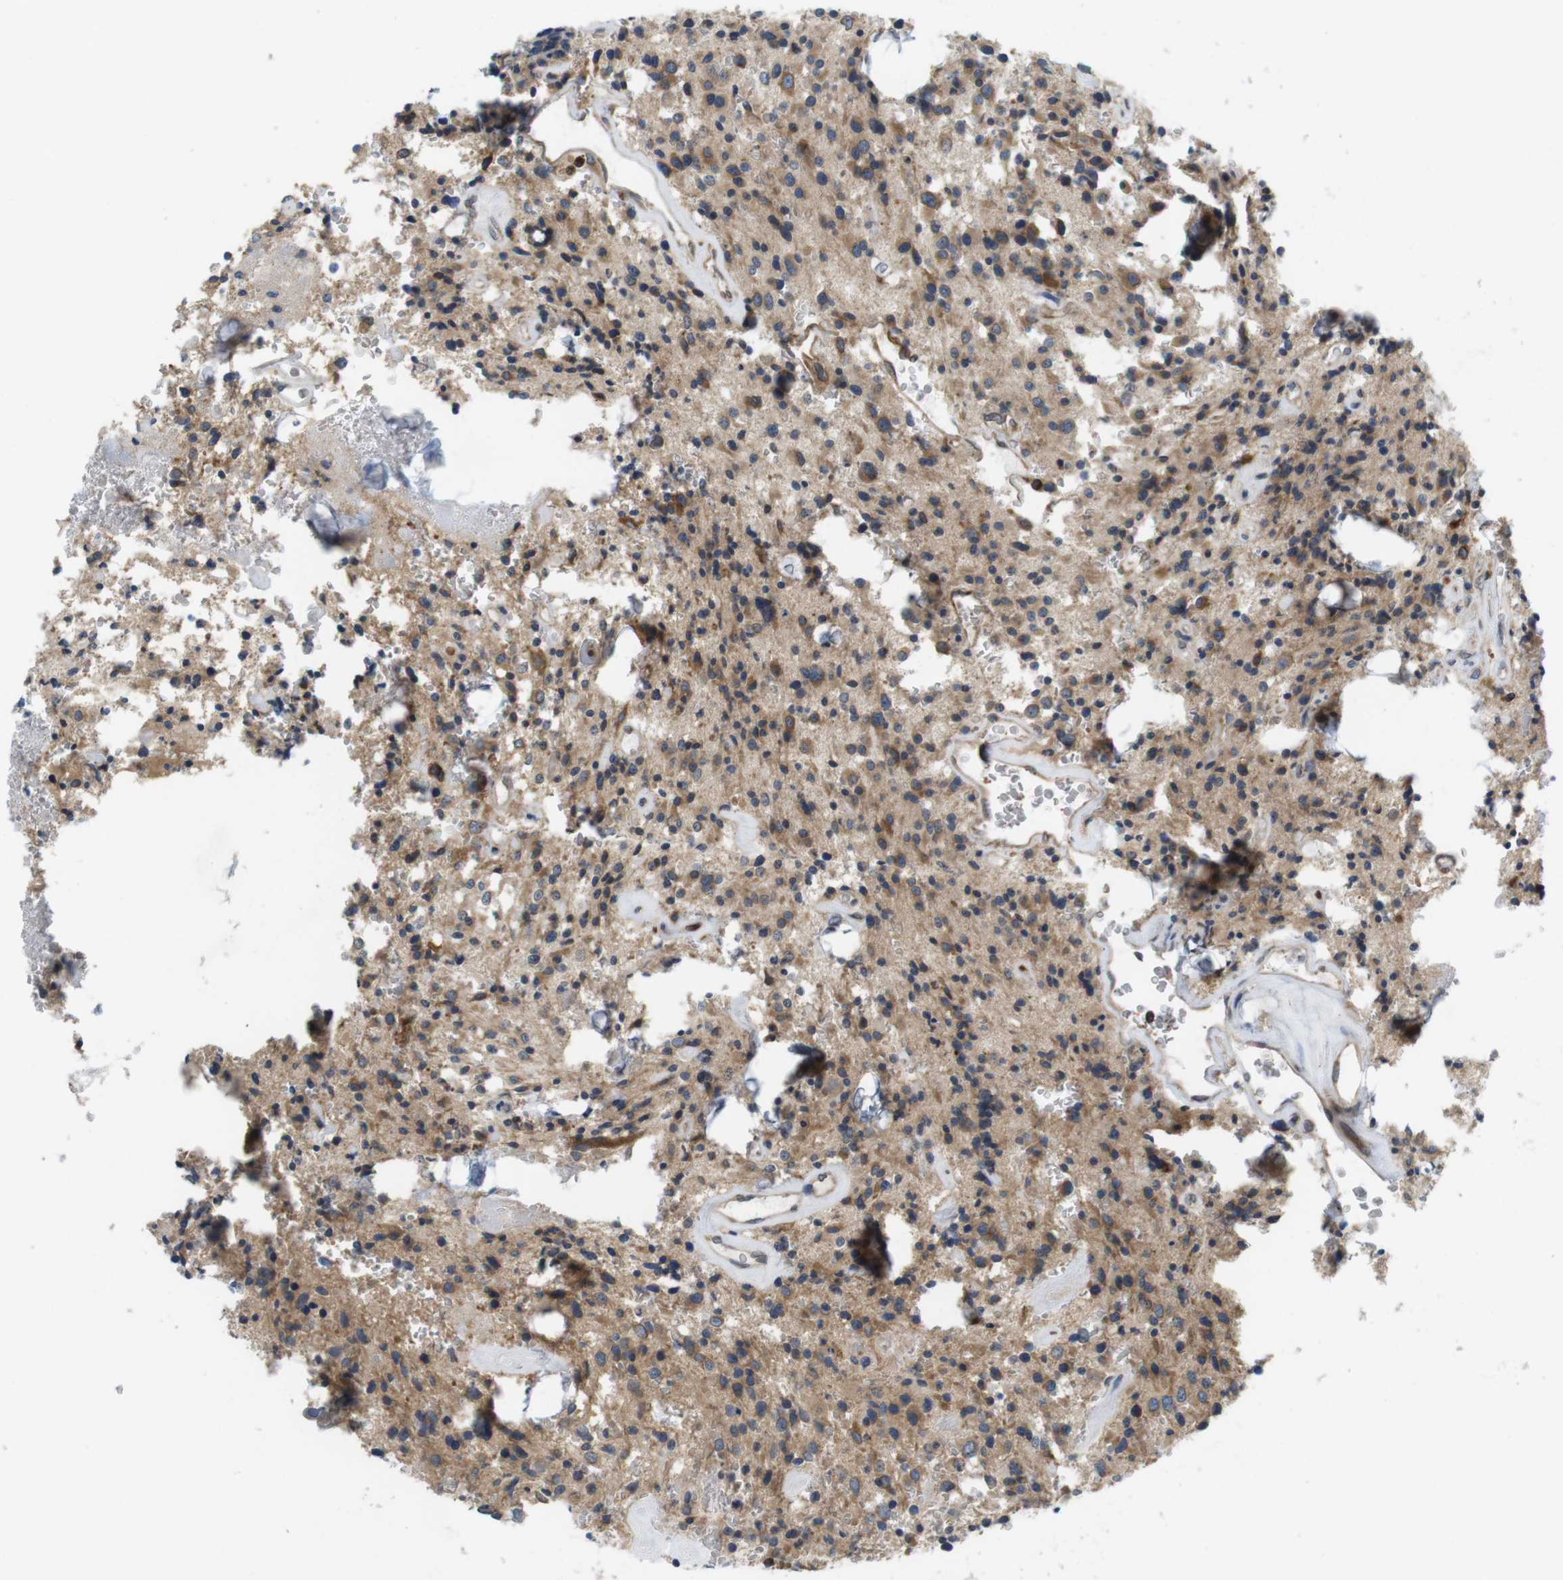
{"staining": {"intensity": "moderate", "quantity": ">75%", "location": "cytoplasmic/membranous"}, "tissue": "glioma", "cell_type": "Tumor cells", "image_type": "cancer", "snomed": [{"axis": "morphology", "description": "Glioma, malignant, Low grade"}, {"axis": "topography", "description": "Brain"}], "caption": "An IHC histopathology image of tumor tissue is shown. Protein staining in brown labels moderate cytoplasmic/membranous positivity in malignant glioma (low-grade) within tumor cells.", "gene": "ARL6IP5", "patient": {"sex": "male", "age": 58}}